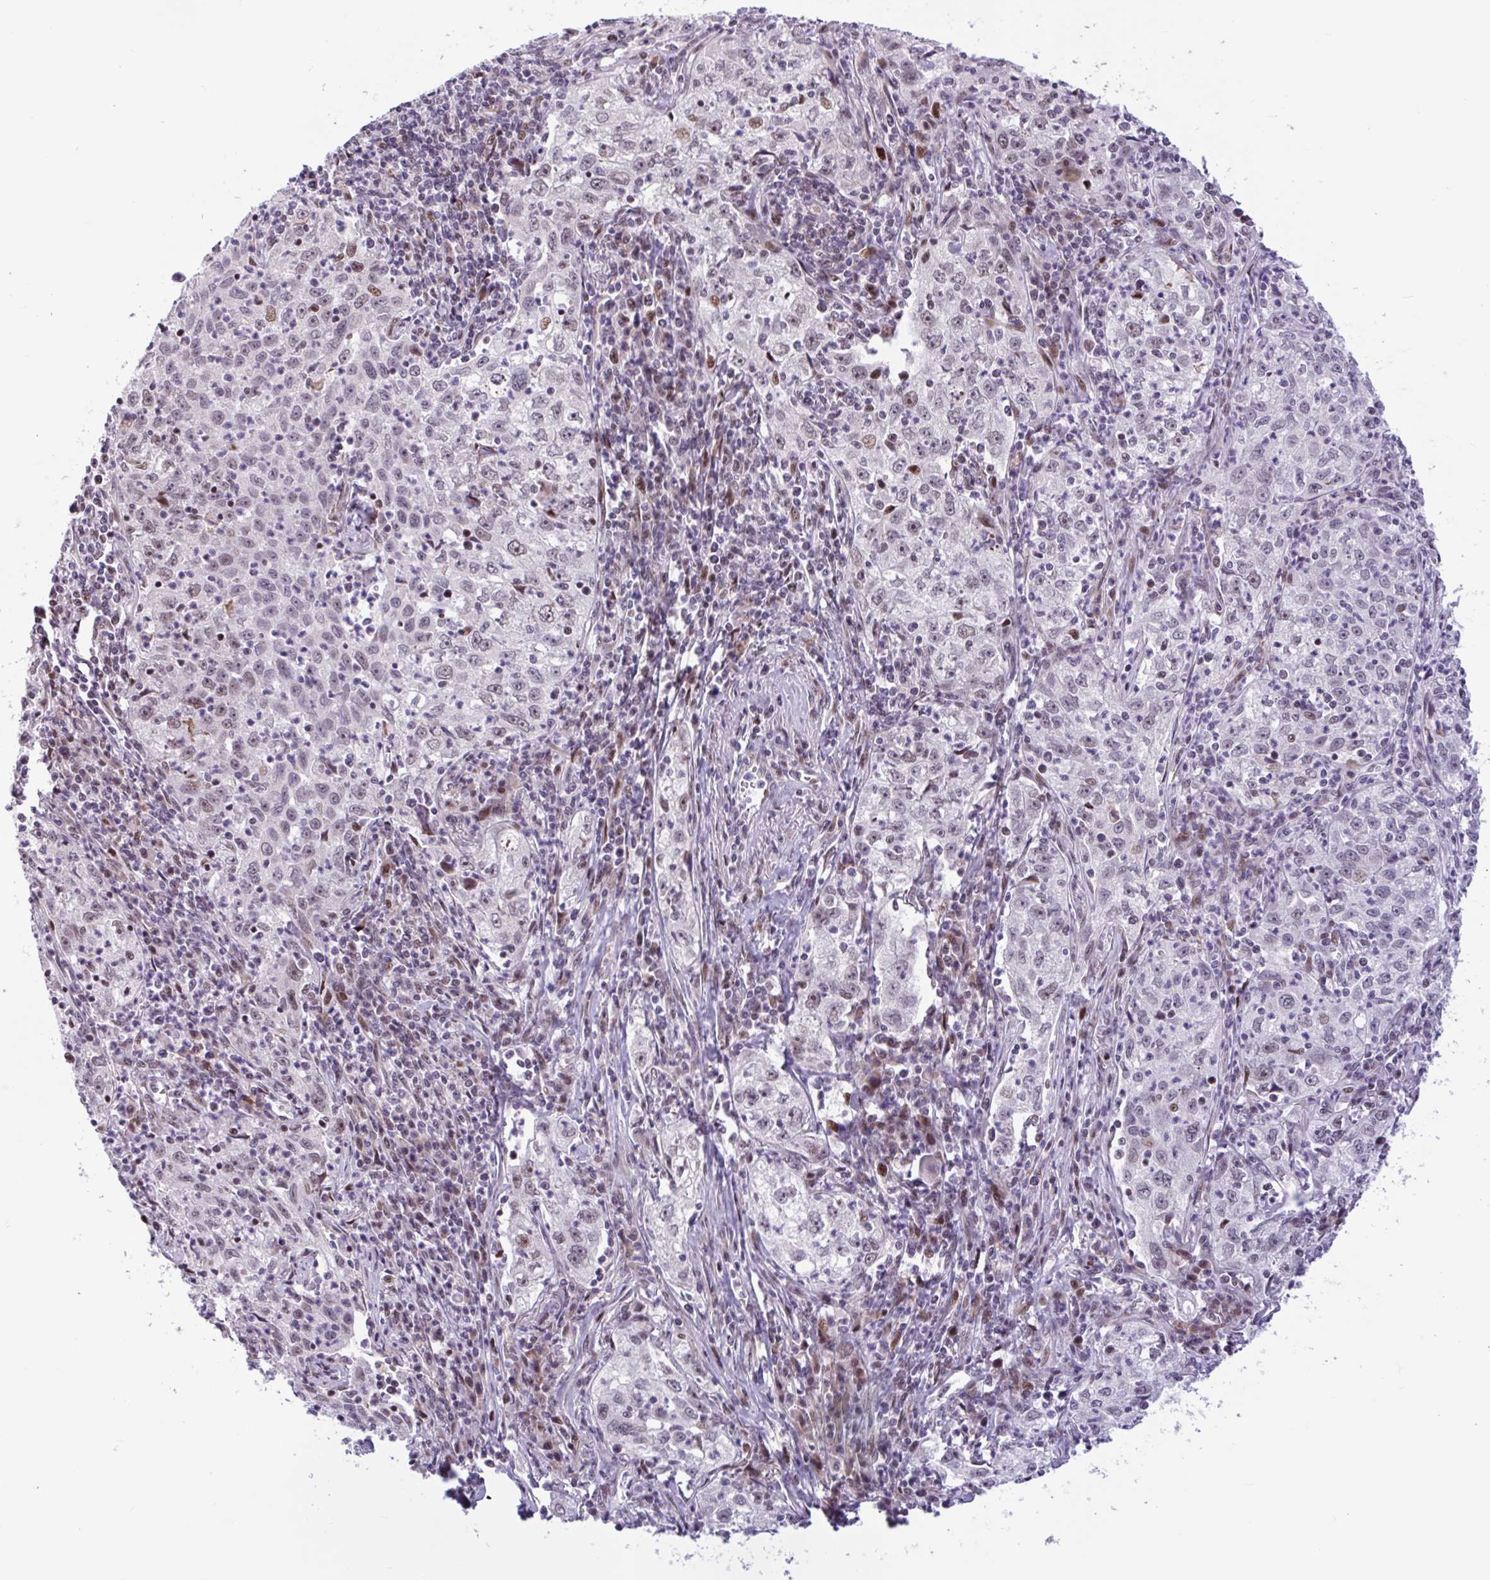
{"staining": {"intensity": "moderate", "quantity": "<25%", "location": "nuclear"}, "tissue": "lung cancer", "cell_type": "Tumor cells", "image_type": "cancer", "snomed": [{"axis": "morphology", "description": "Squamous cell carcinoma, NOS"}, {"axis": "topography", "description": "Lung"}], "caption": "Immunohistochemistry (IHC) staining of lung cancer, which exhibits low levels of moderate nuclear expression in approximately <25% of tumor cells indicating moderate nuclear protein expression. The staining was performed using DAB (brown) for protein detection and nuclei were counterstained in hematoxylin (blue).", "gene": "RBL1", "patient": {"sex": "male", "age": 71}}